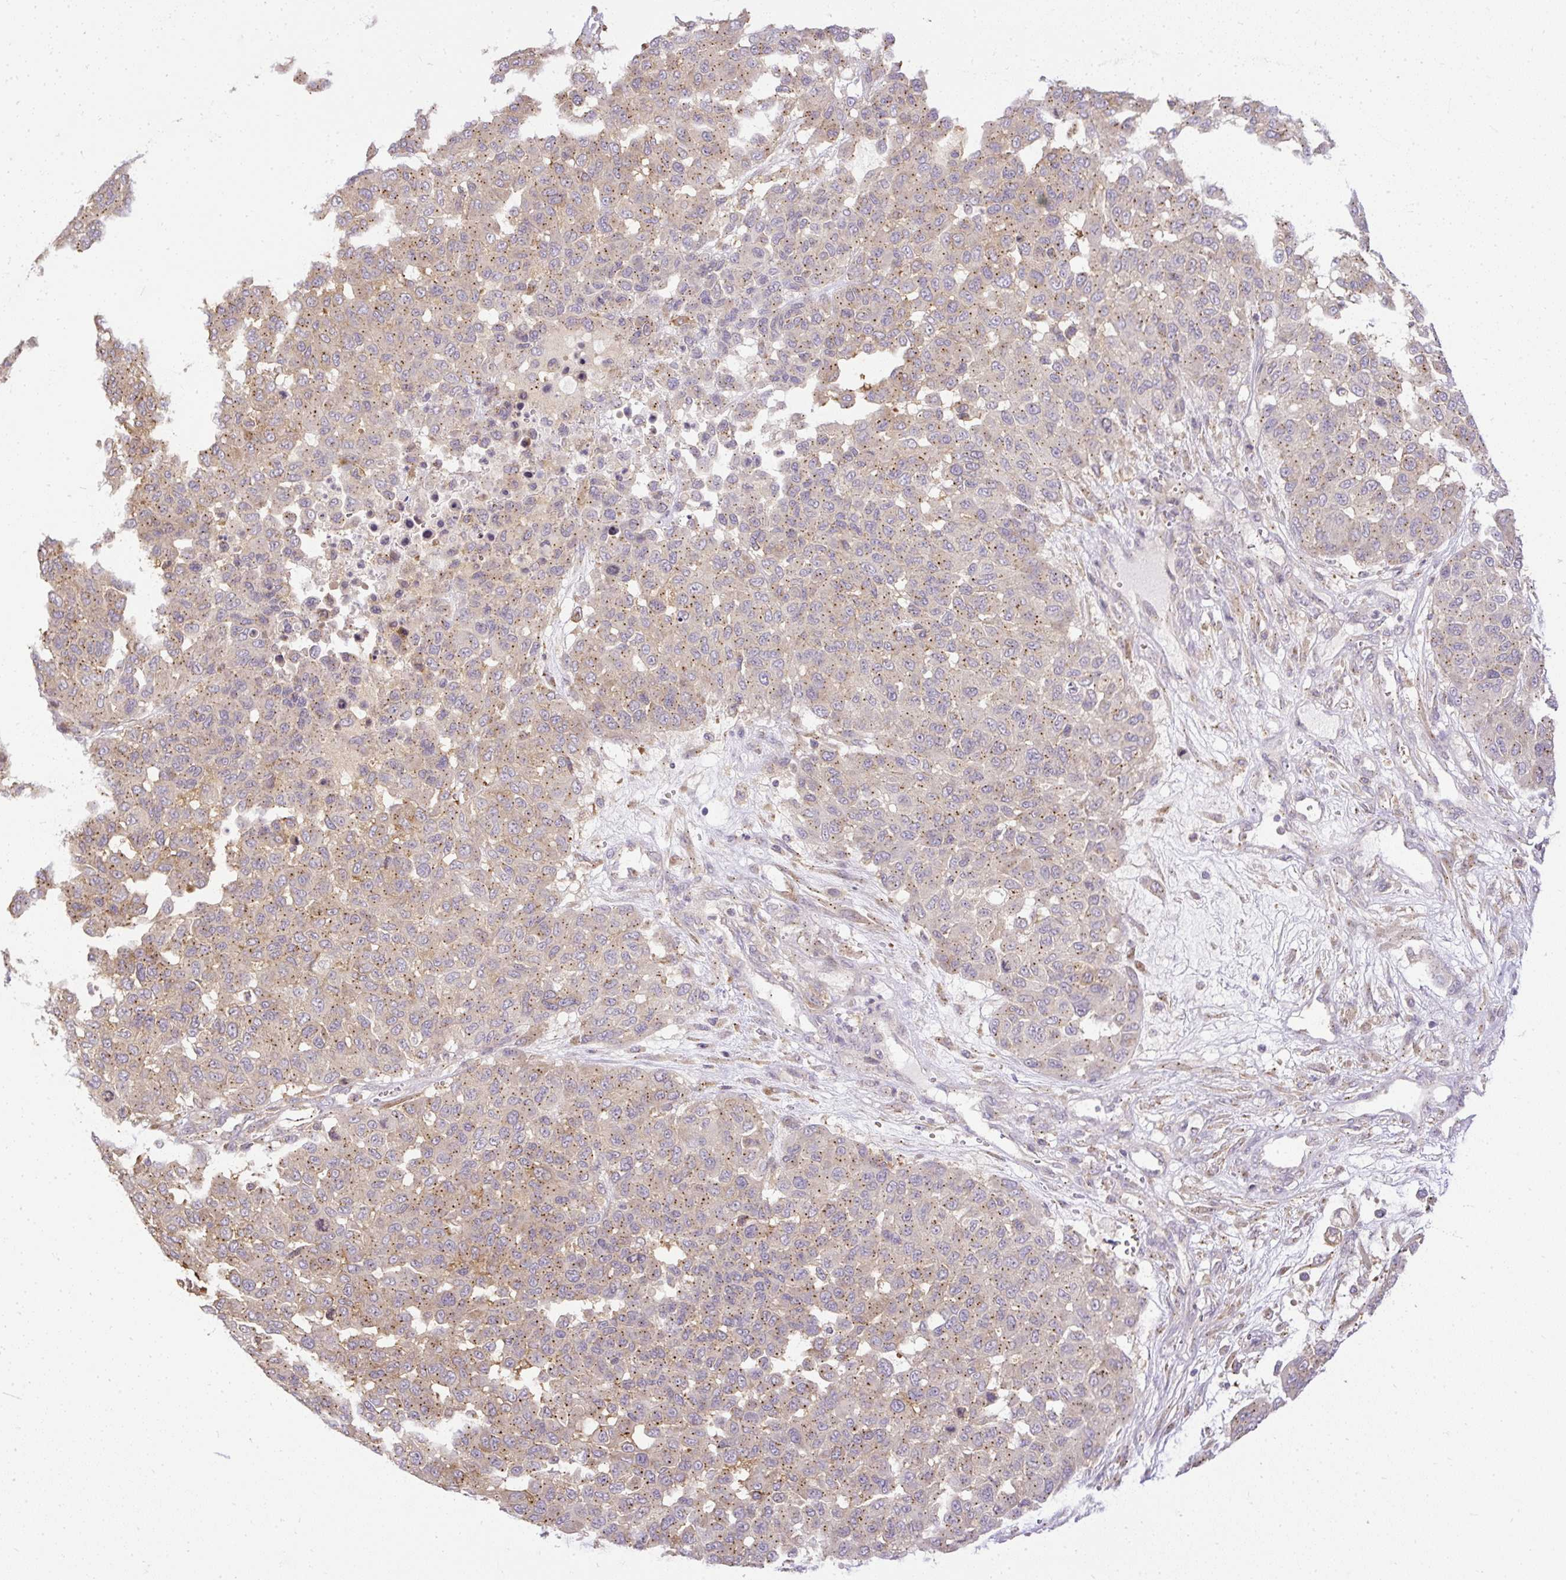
{"staining": {"intensity": "moderate", "quantity": ">75%", "location": "cytoplasmic/membranous"}, "tissue": "melanoma", "cell_type": "Tumor cells", "image_type": "cancer", "snomed": [{"axis": "morphology", "description": "Malignant melanoma, NOS"}, {"axis": "topography", "description": "Skin"}], "caption": "Immunohistochemistry (IHC) histopathology image of neoplastic tissue: human melanoma stained using immunohistochemistry (IHC) exhibits medium levels of moderate protein expression localized specifically in the cytoplasmic/membranous of tumor cells, appearing as a cytoplasmic/membranous brown color.", "gene": "SMC4", "patient": {"sex": "male", "age": 62}}